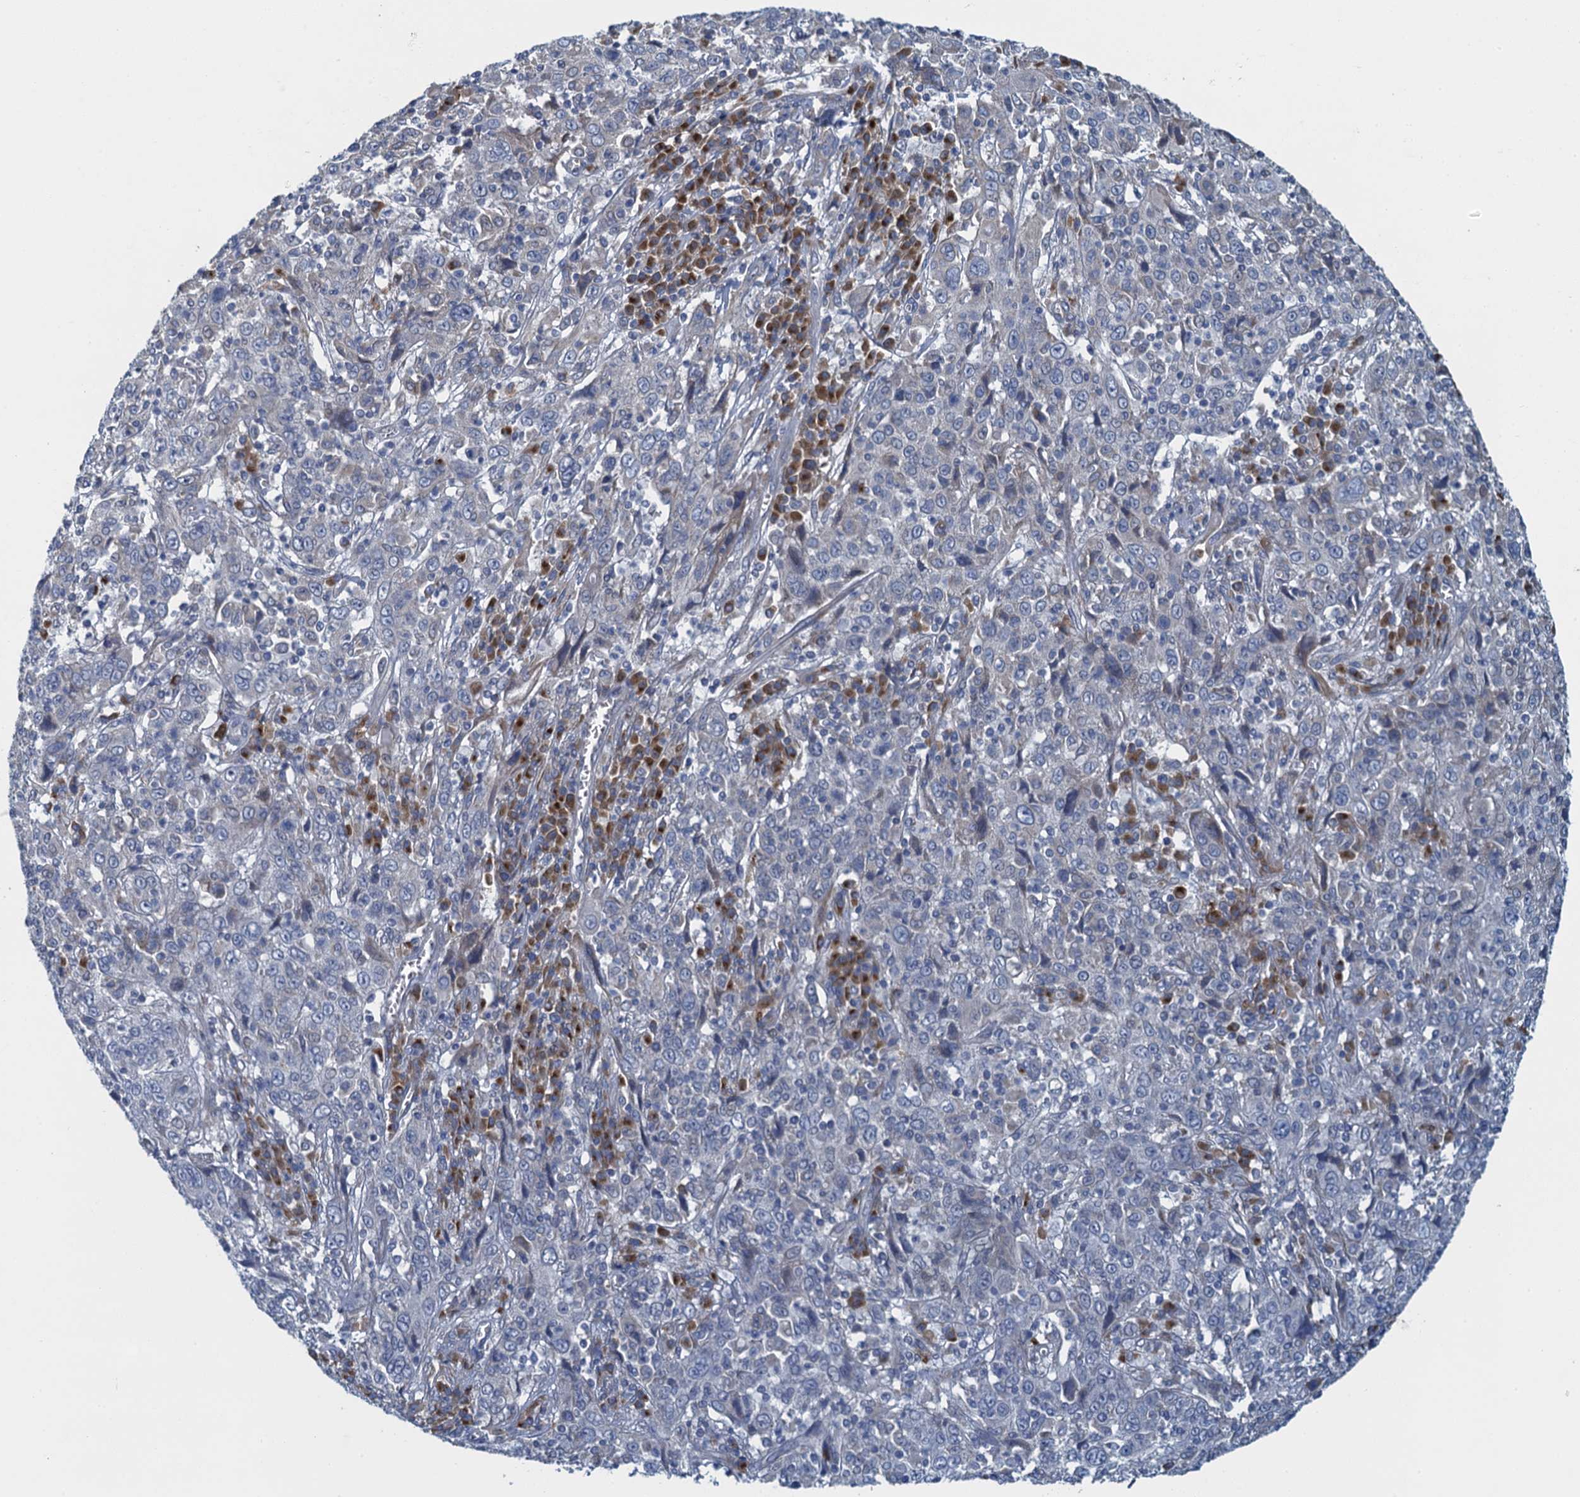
{"staining": {"intensity": "negative", "quantity": "none", "location": "none"}, "tissue": "cervical cancer", "cell_type": "Tumor cells", "image_type": "cancer", "snomed": [{"axis": "morphology", "description": "Squamous cell carcinoma, NOS"}, {"axis": "topography", "description": "Cervix"}], "caption": "Immunohistochemistry micrograph of neoplastic tissue: human squamous cell carcinoma (cervical) stained with DAB reveals no significant protein expression in tumor cells.", "gene": "ALG2", "patient": {"sex": "female", "age": 46}}